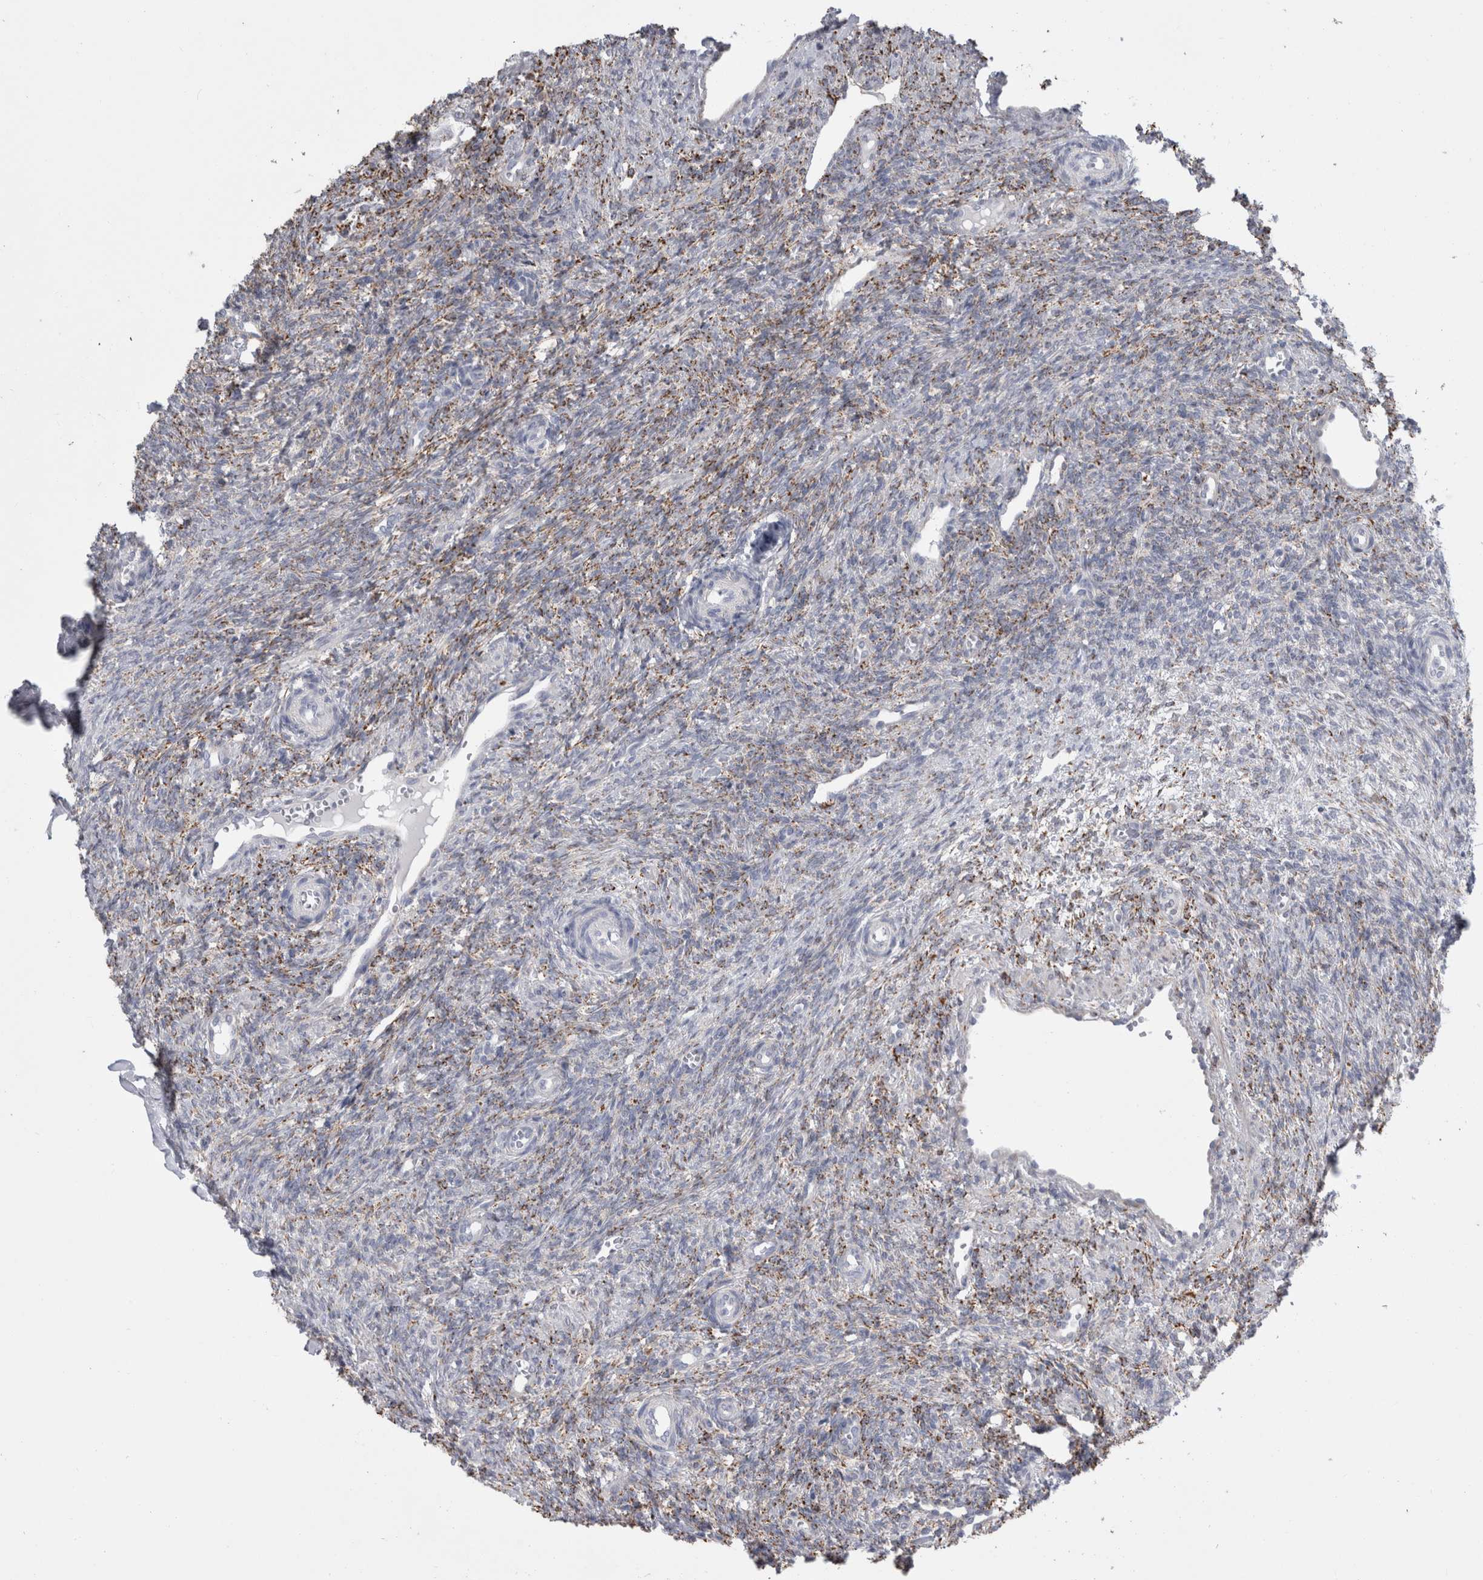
{"staining": {"intensity": "moderate", "quantity": "<25%", "location": "cytoplasmic/membranous"}, "tissue": "ovary", "cell_type": "Ovarian stroma cells", "image_type": "normal", "snomed": [{"axis": "morphology", "description": "Normal tissue, NOS"}, {"axis": "topography", "description": "Ovary"}], "caption": "The immunohistochemical stain shows moderate cytoplasmic/membranous staining in ovarian stroma cells of unremarkable ovary. (DAB (3,3'-diaminobenzidine) IHC, brown staining for protein, blue staining for nuclei).", "gene": "GATM", "patient": {"sex": "female", "age": 41}}